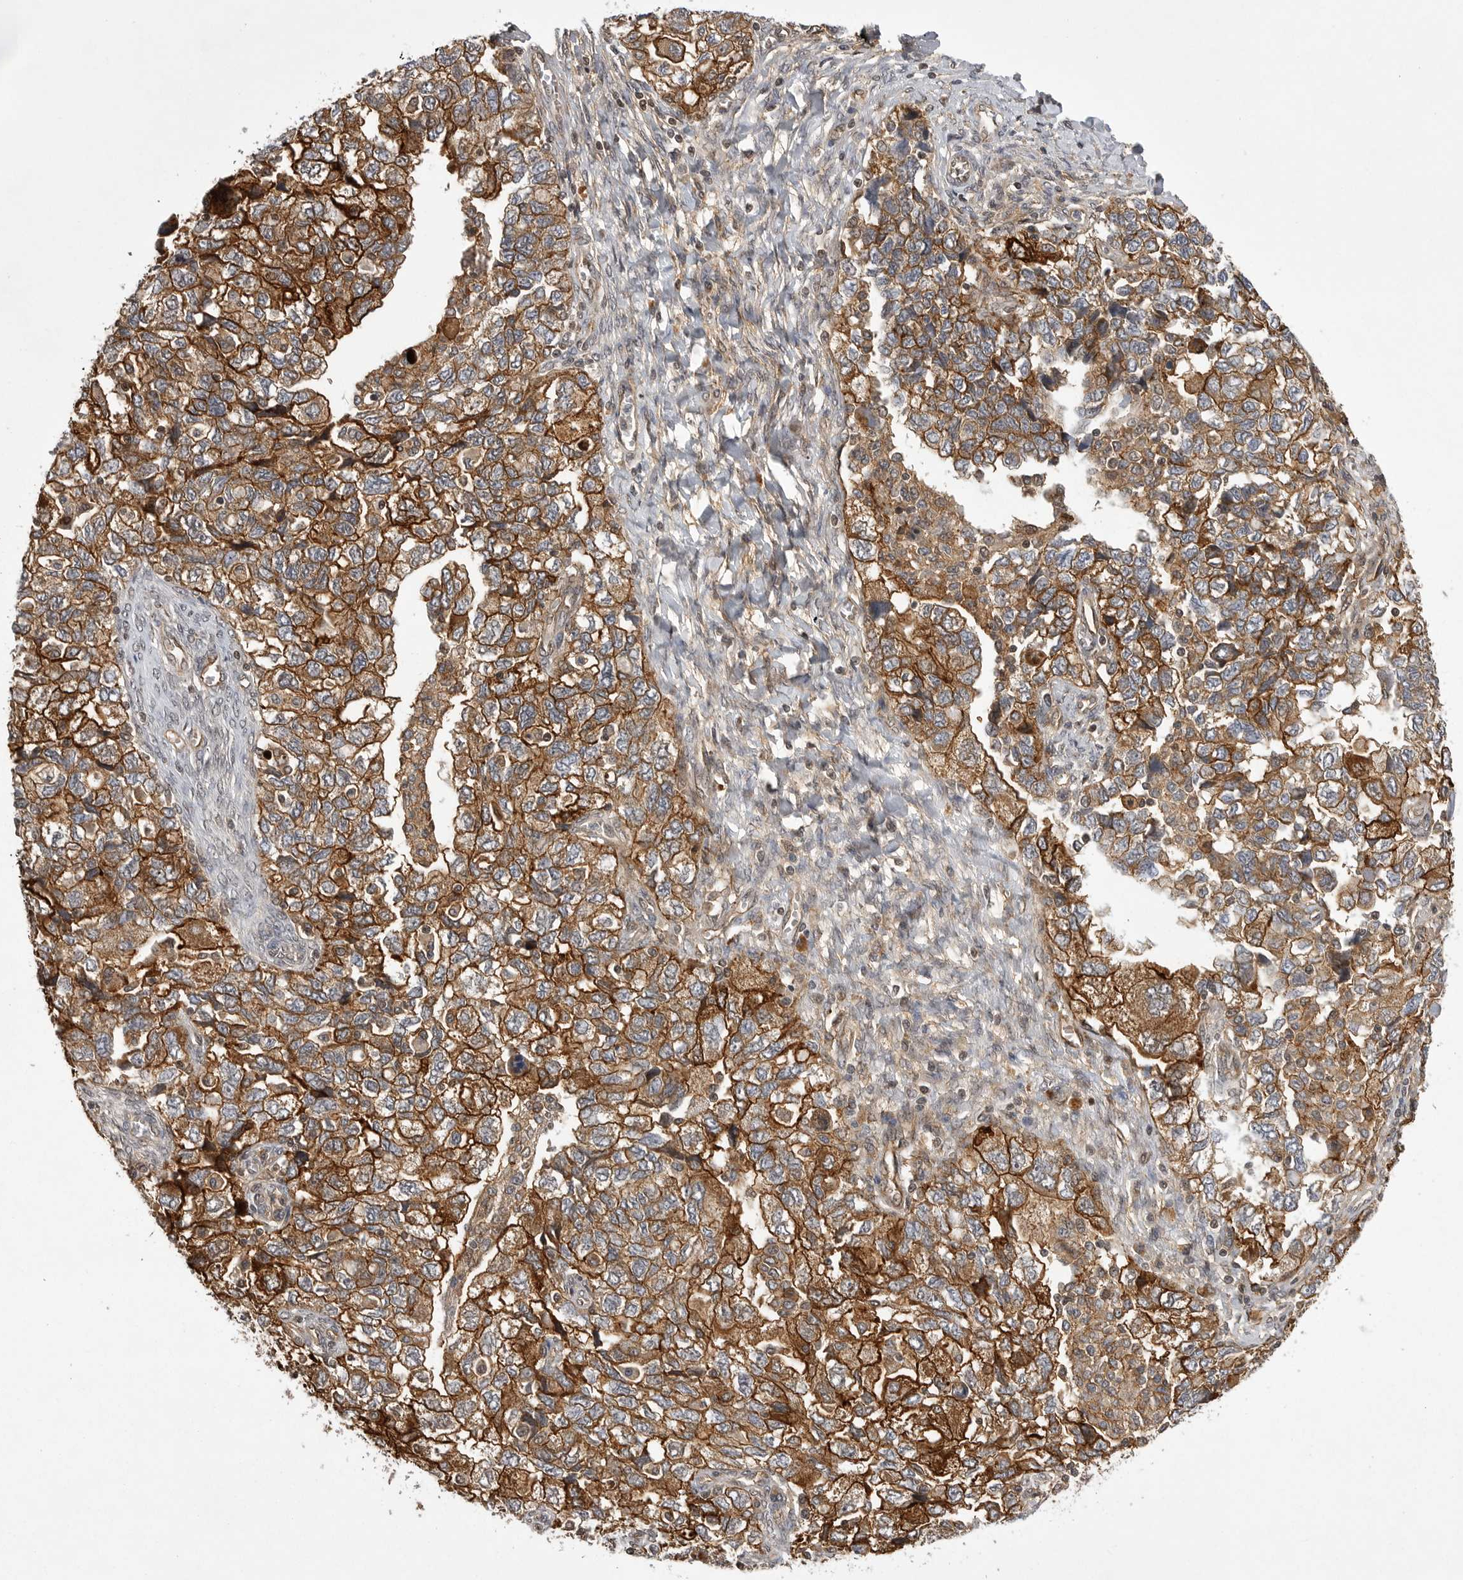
{"staining": {"intensity": "strong", "quantity": ">75%", "location": "cytoplasmic/membranous"}, "tissue": "ovarian cancer", "cell_type": "Tumor cells", "image_type": "cancer", "snomed": [{"axis": "morphology", "description": "Carcinoma, NOS"}, {"axis": "morphology", "description": "Cystadenocarcinoma, serous, NOS"}, {"axis": "topography", "description": "Ovary"}], "caption": "The immunohistochemical stain highlights strong cytoplasmic/membranous staining in tumor cells of ovarian cancer tissue. (brown staining indicates protein expression, while blue staining denotes nuclei).", "gene": "NECTIN1", "patient": {"sex": "female", "age": 69}}